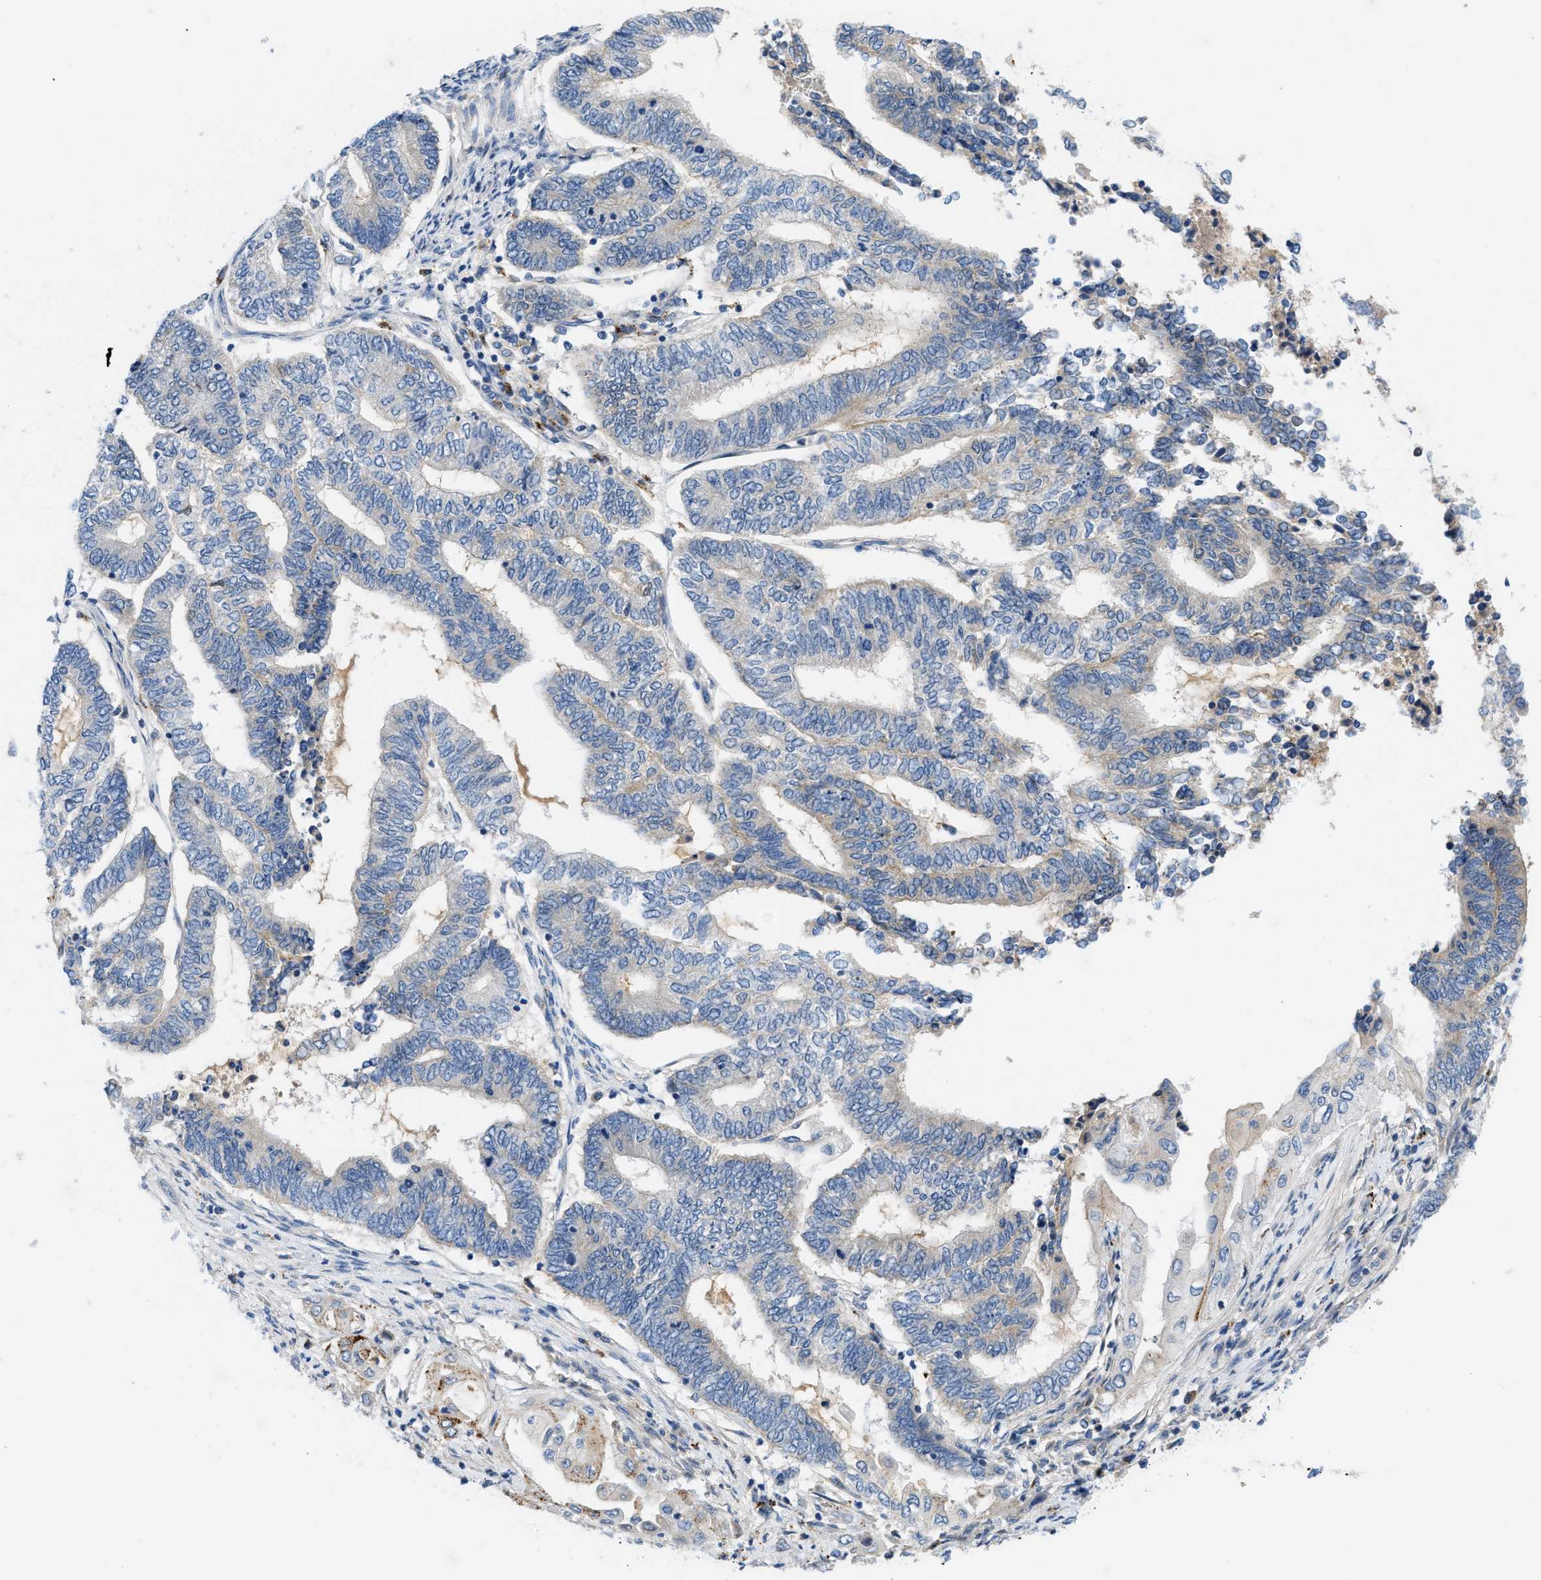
{"staining": {"intensity": "negative", "quantity": "none", "location": "none"}, "tissue": "endometrial cancer", "cell_type": "Tumor cells", "image_type": "cancer", "snomed": [{"axis": "morphology", "description": "Adenocarcinoma, NOS"}, {"axis": "topography", "description": "Uterus"}, {"axis": "topography", "description": "Endometrium"}], "caption": "Tumor cells show no significant protein positivity in endometrial adenocarcinoma.", "gene": "TMEM248", "patient": {"sex": "female", "age": 70}}